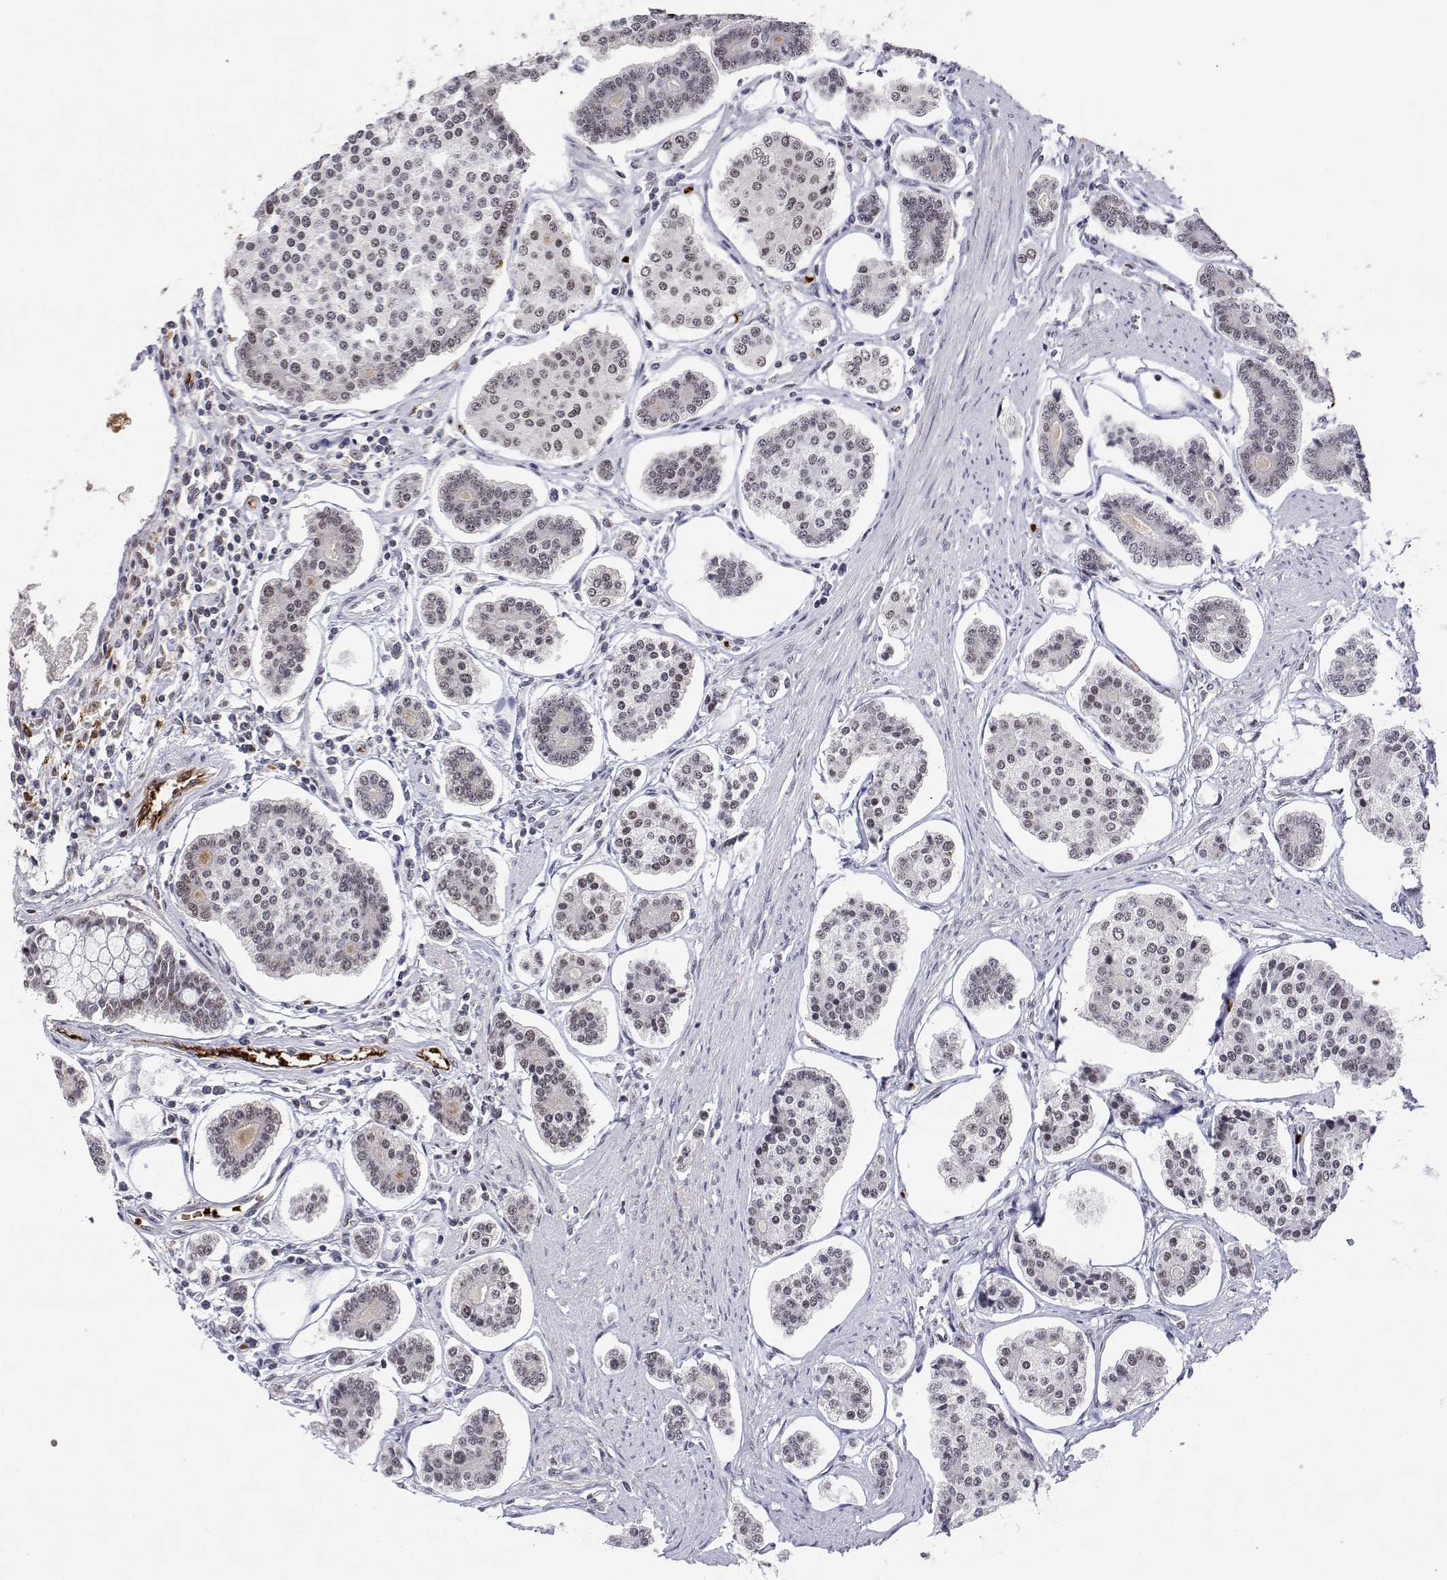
{"staining": {"intensity": "weak", "quantity": "<25%", "location": "nuclear"}, "tissue": "carcinoid", "cell_type": "Tumor cells", "image_type": "cancer", "snomed": [{"axis": "morphology", "description": "Carcinoid, malignant, NOS"}, {"axis": "topography", "description": "Small intestine"}], "caption": "The micrograph displays no significant positivity in tumor cells of carcinoid.", "gene": "ADAR", "patient": {"sex": "female", "age": 65}}